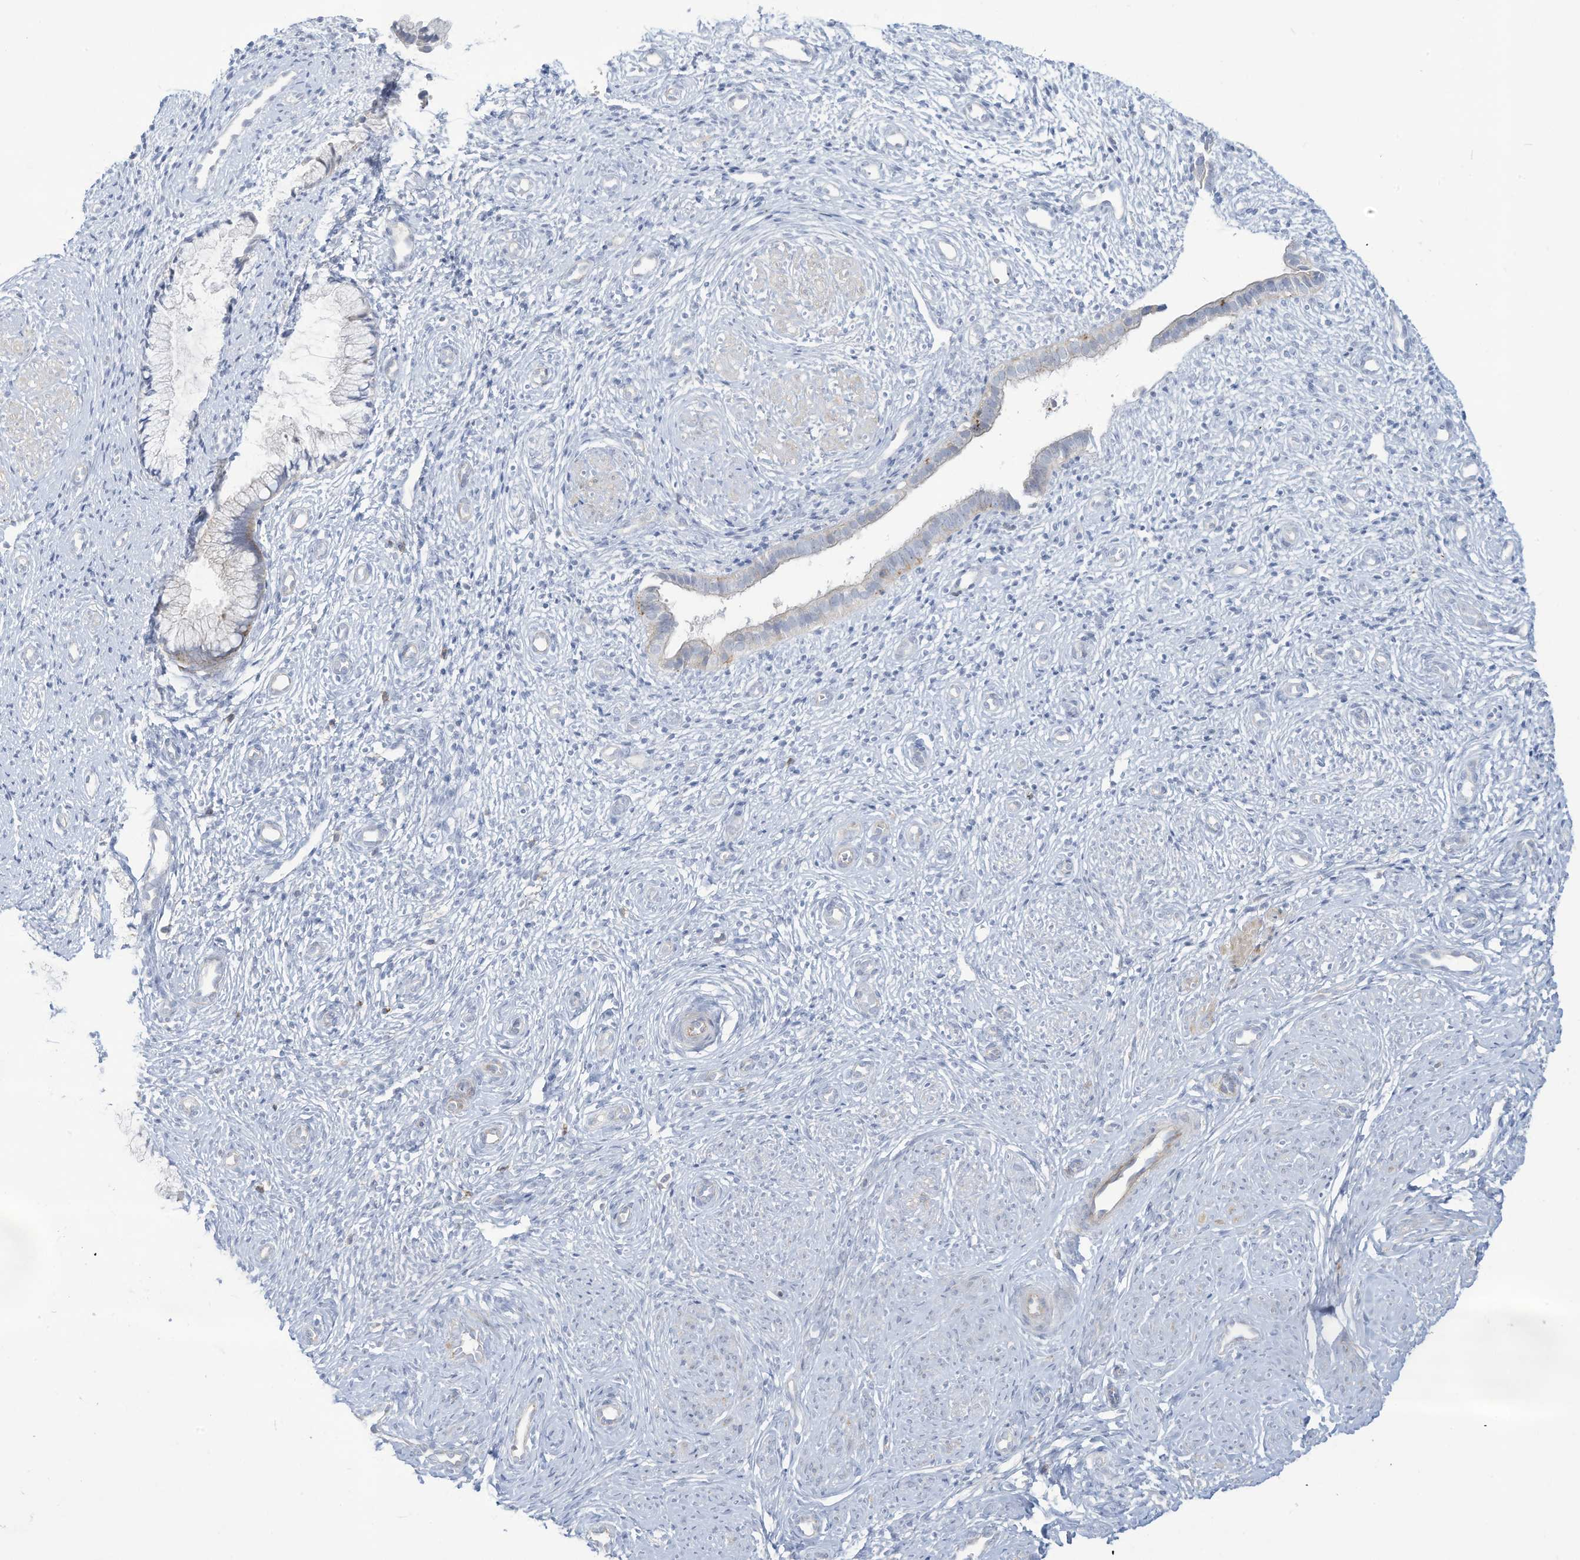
{"staining": {"intensity": "negative", "quantity": "none", "location": "none"}, "tissue": "cervix", "cell_type": "Glandular cells", "image_type": "normal", "snomed": [{"axis": "morphology", "description": "Normal tissue, NOS"}, {"axis": "topography", "description": "Cervix"}], "caption": "DAB immunohistochemical staining of benign cervix demonstrates no significant expression in glandular cells. The staining was performed using DAB to visualize the protein expression in brown, while the nuclei were stained in blue with hematoxylin (Magnification: 20x).", "gene": "THNSL2", "patient": {"sex": "female", "age": 27}}